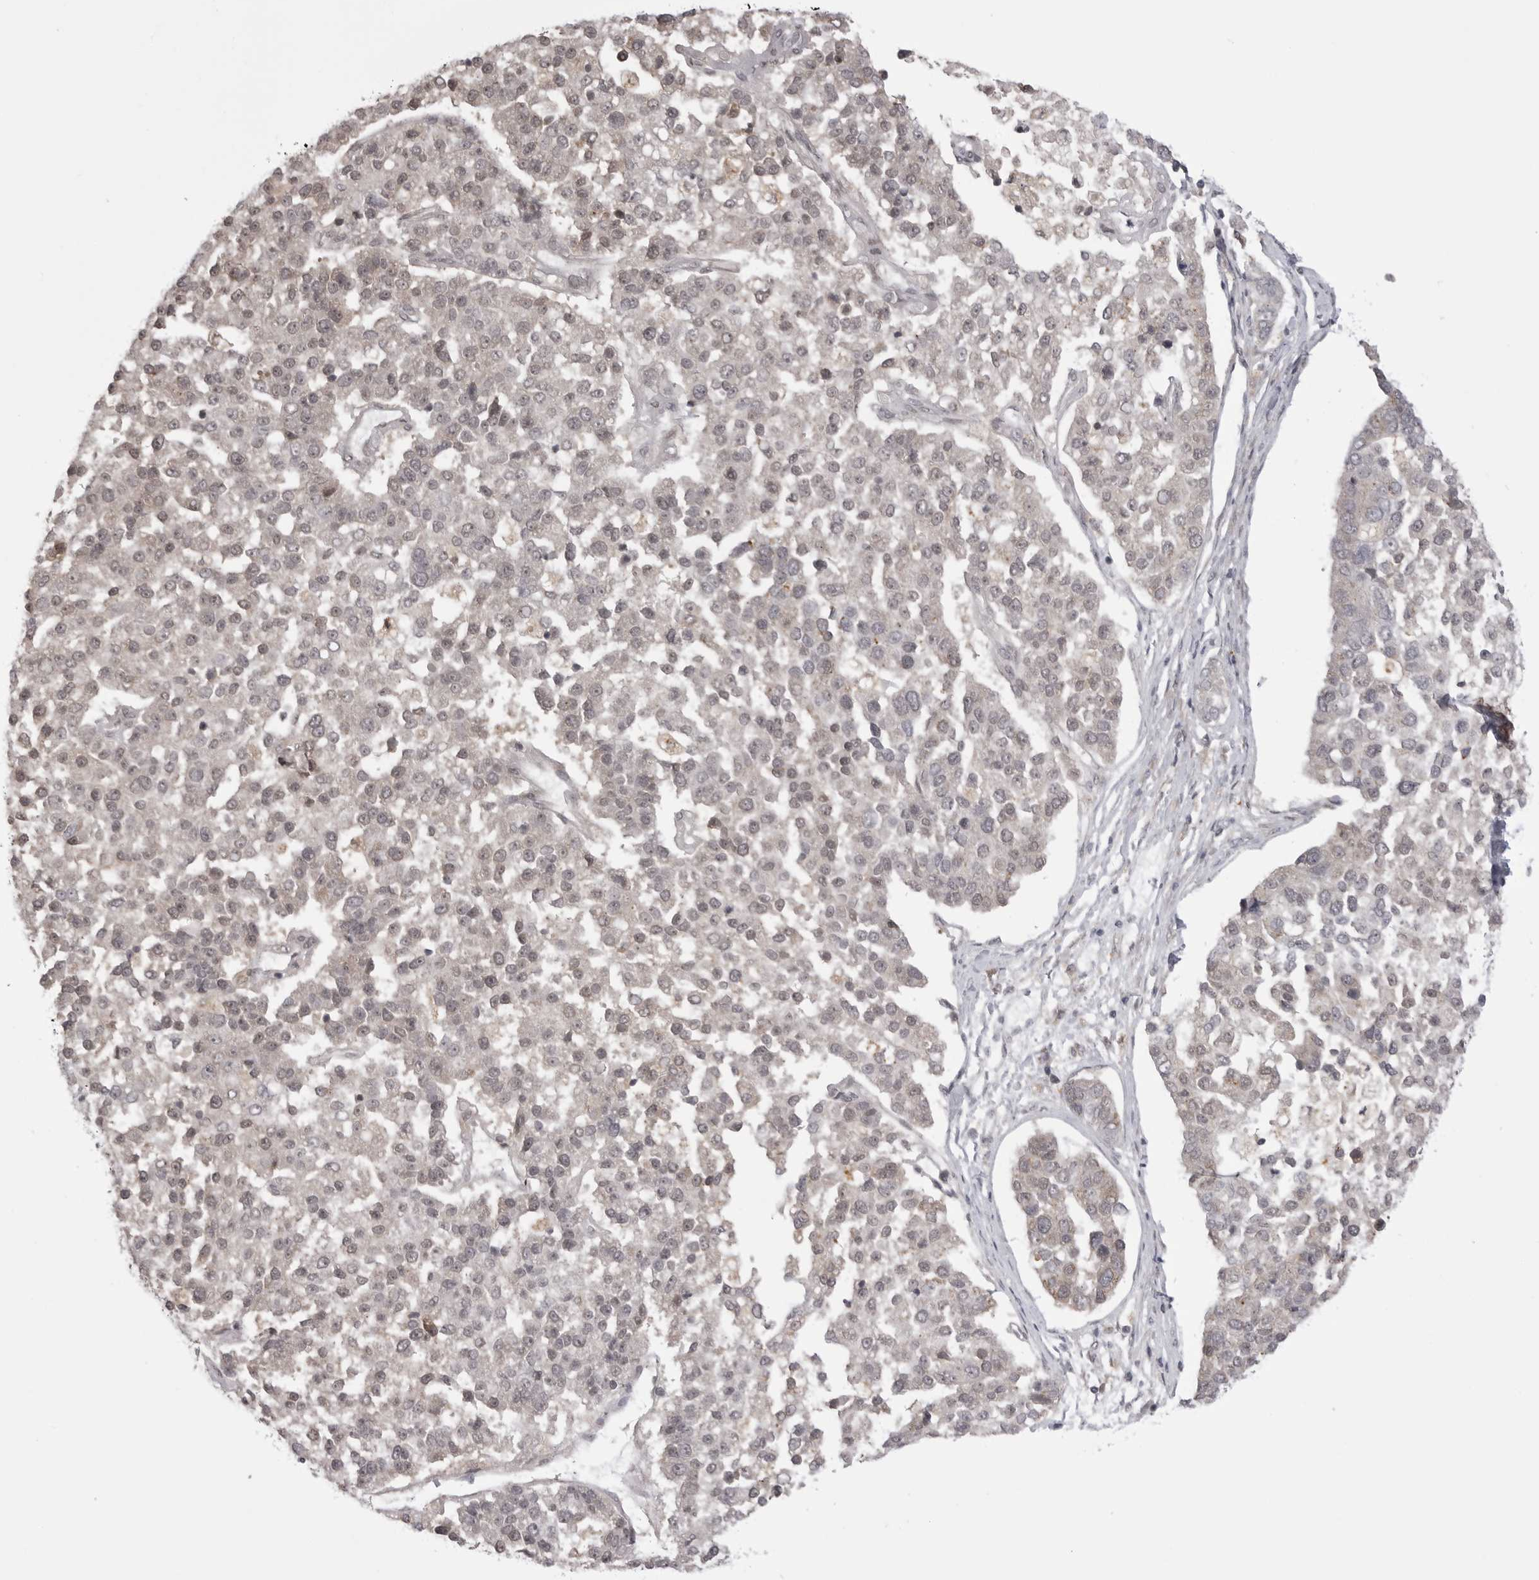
{"staining": {"intensity": "weak", "quantity": "<25%", "location": "nuclear"}, "tissue": "pancreatic cancer", "cell_type": "Tumor cells", "image_type": "cancer", "snomed": [{"axis": "morphology", "description": "Adenocarcinoma, NOS"}, {"axis": "topography", "description": "Pancreas"}], "caption": "There is no significant expression in tumor cells of pancreatic cancer.", "gene": "PTK2B", "patient": {"sex": "female", "age": 61}}